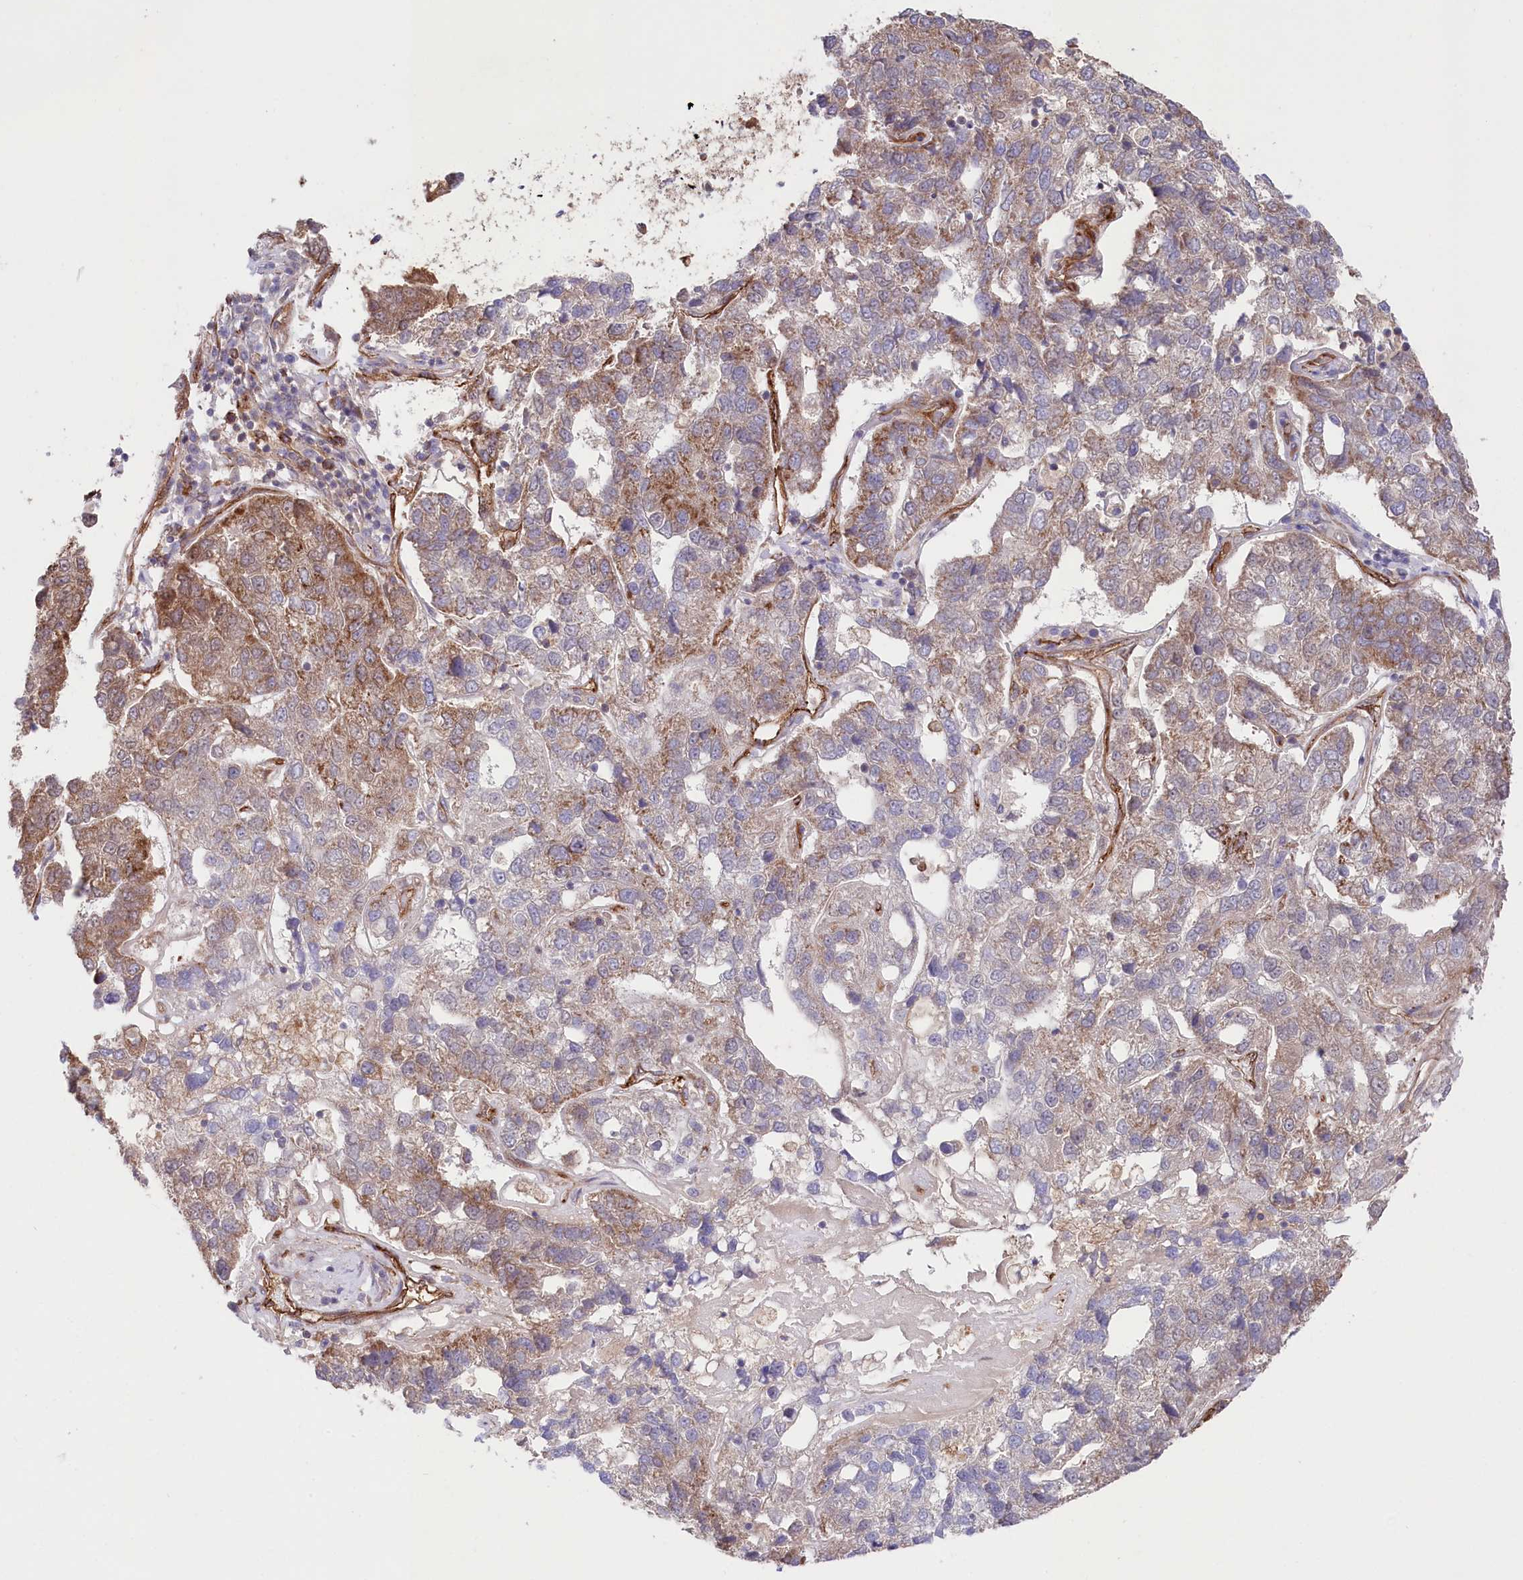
{"staining": {"intensity": "moderate", "quantity": "25%-75%", "location": "cytoplasmic/membranous"}, "tissue": "pancreatic cancer", "cell_type": "Tumor cells", "image_type": "cancer", "snomed": [{"axis": "morphology", "description": "Adenocarcinoma, NOS"}, {"axis": "topography", "description": "Pancreas"}], "caption": "Tumor cells demonstrate moderate cytoplasmic/membranous expression in approximately 25%-75% of cells in pancreatic cancer. (Stains: DAB (3,3'-diaminobenzidine) in brown, nuclei in blue, Microscopy: brightfield microscopy at high magnification).", "gene": "MTPAP", "patient": {"sex": "female", "age": 61}}